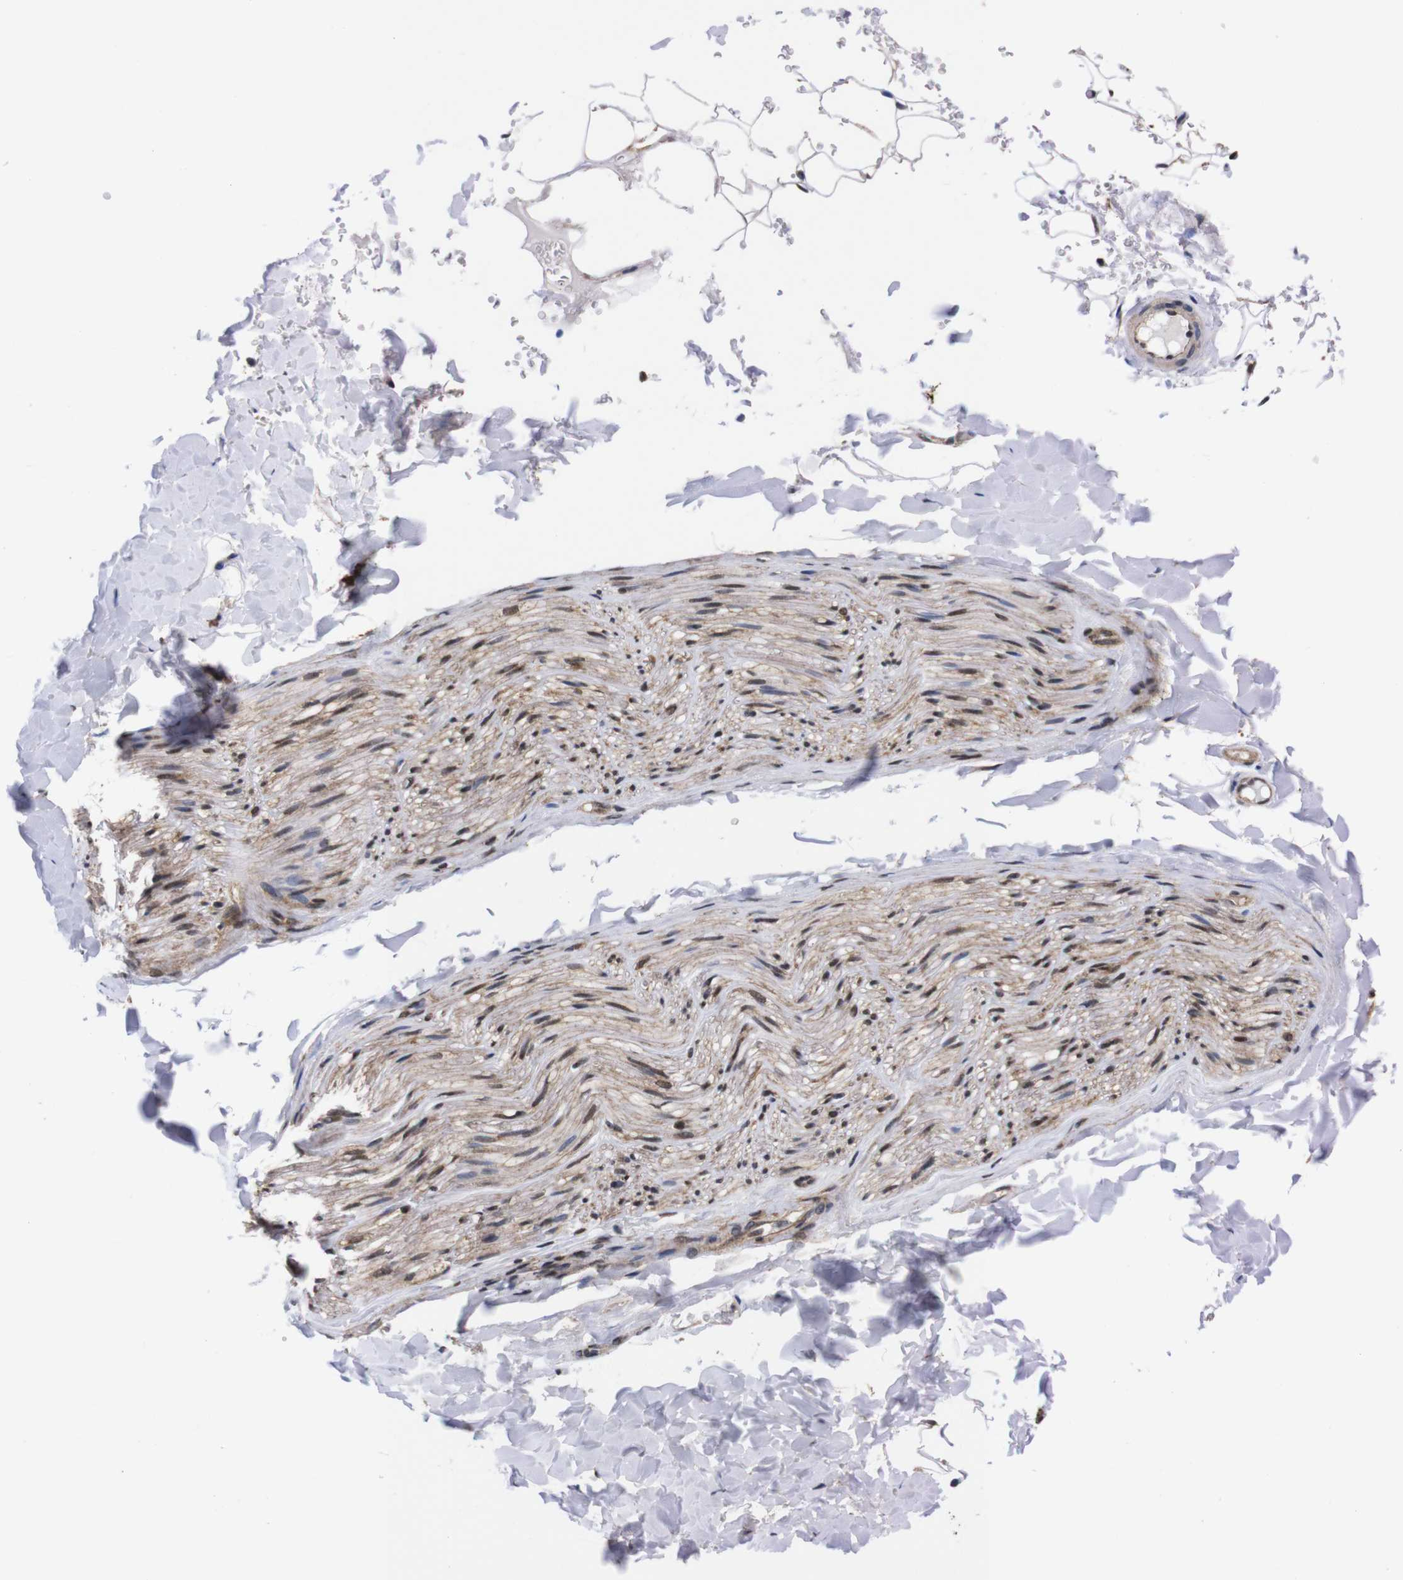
{"staining": {"intensity": "negative", "quantity": "none", "location": "none"}, "tissue": "adipose tissue", "cell_type": "Adipocytes", "image_type": "normal", "snomed": [{"axis": "morphology", "description": "Normal tissue, NOS"}, {"axis": "topography", "description": "Peripheral nerve tissue"}], "caption": "Immunohistochemistry (IHC) of unremarkable human adipose tissue demonstrates no expression in adipocytes. (DAB immunohistochemistry (IHC), high magnification).", "gene": "UBQLN2", "patient": {"sex": "male", "age": 70}}